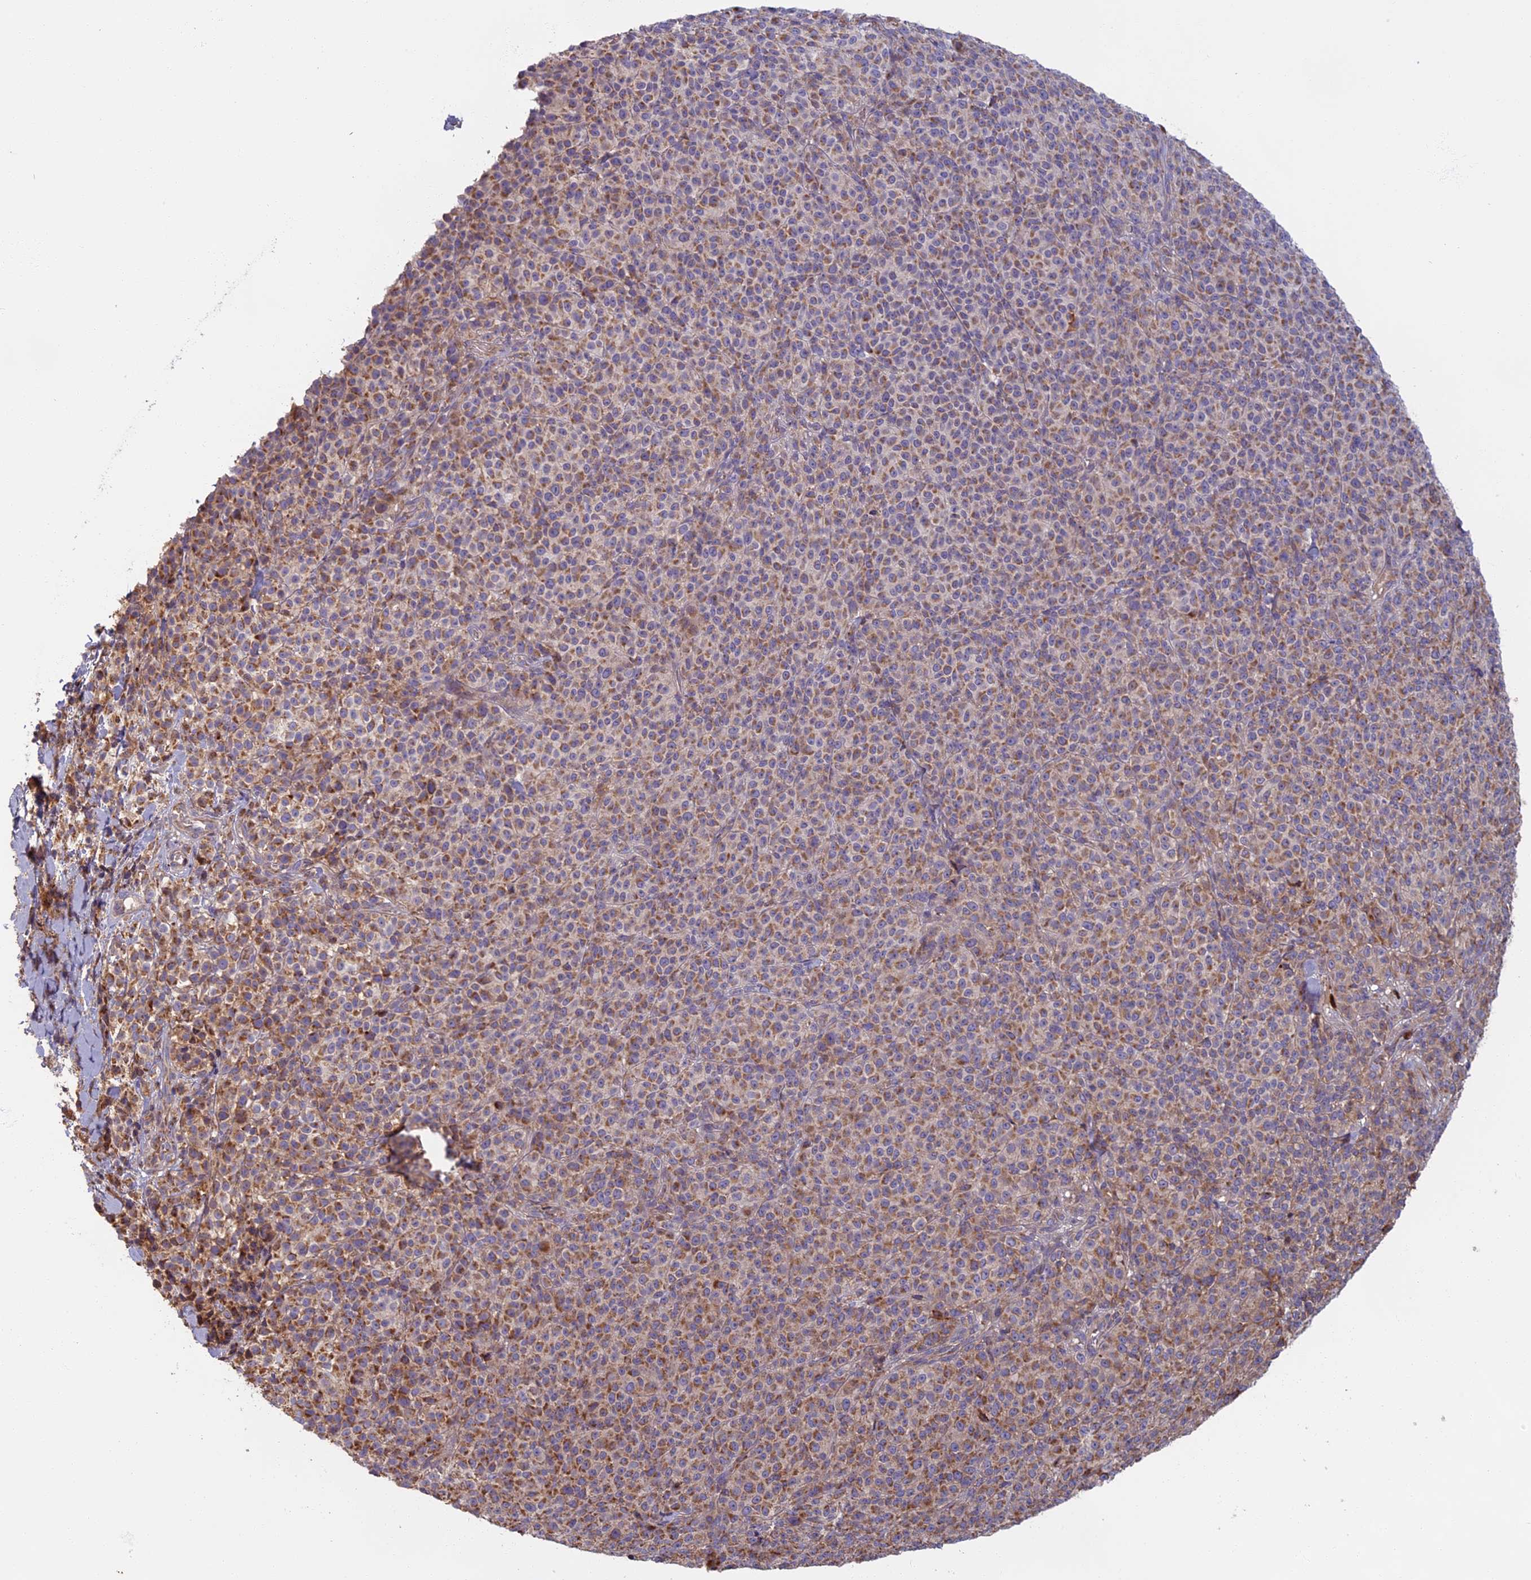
{"staining": {"intensity": "moderate", "quantity": ">75%", "location": "cytoplasmic/membranous"}, "tissue": "melanoma", "cell_type": "Tumor cells", "image_type": "cancer", "snomed": [{"axis": "morphology", "description": "Normal tissue, NOS"}, {"axis": "morphology", "description": "Malignant melanoma, NOS"}, {"axis": "topography", "description": "Skin"}], "caption": "Immunohistochemistry micrograph of neoplastic tissue: melanoma stained using immunohistochemistry shows medium levels of moderate protein expression localized specifically in the cytoplasmic/membranous of tumor cells, appearing as a cytoplasmic/membranous brown color.", "gene": "EDAR", "patient": {"sex": "female", "age": 34}}